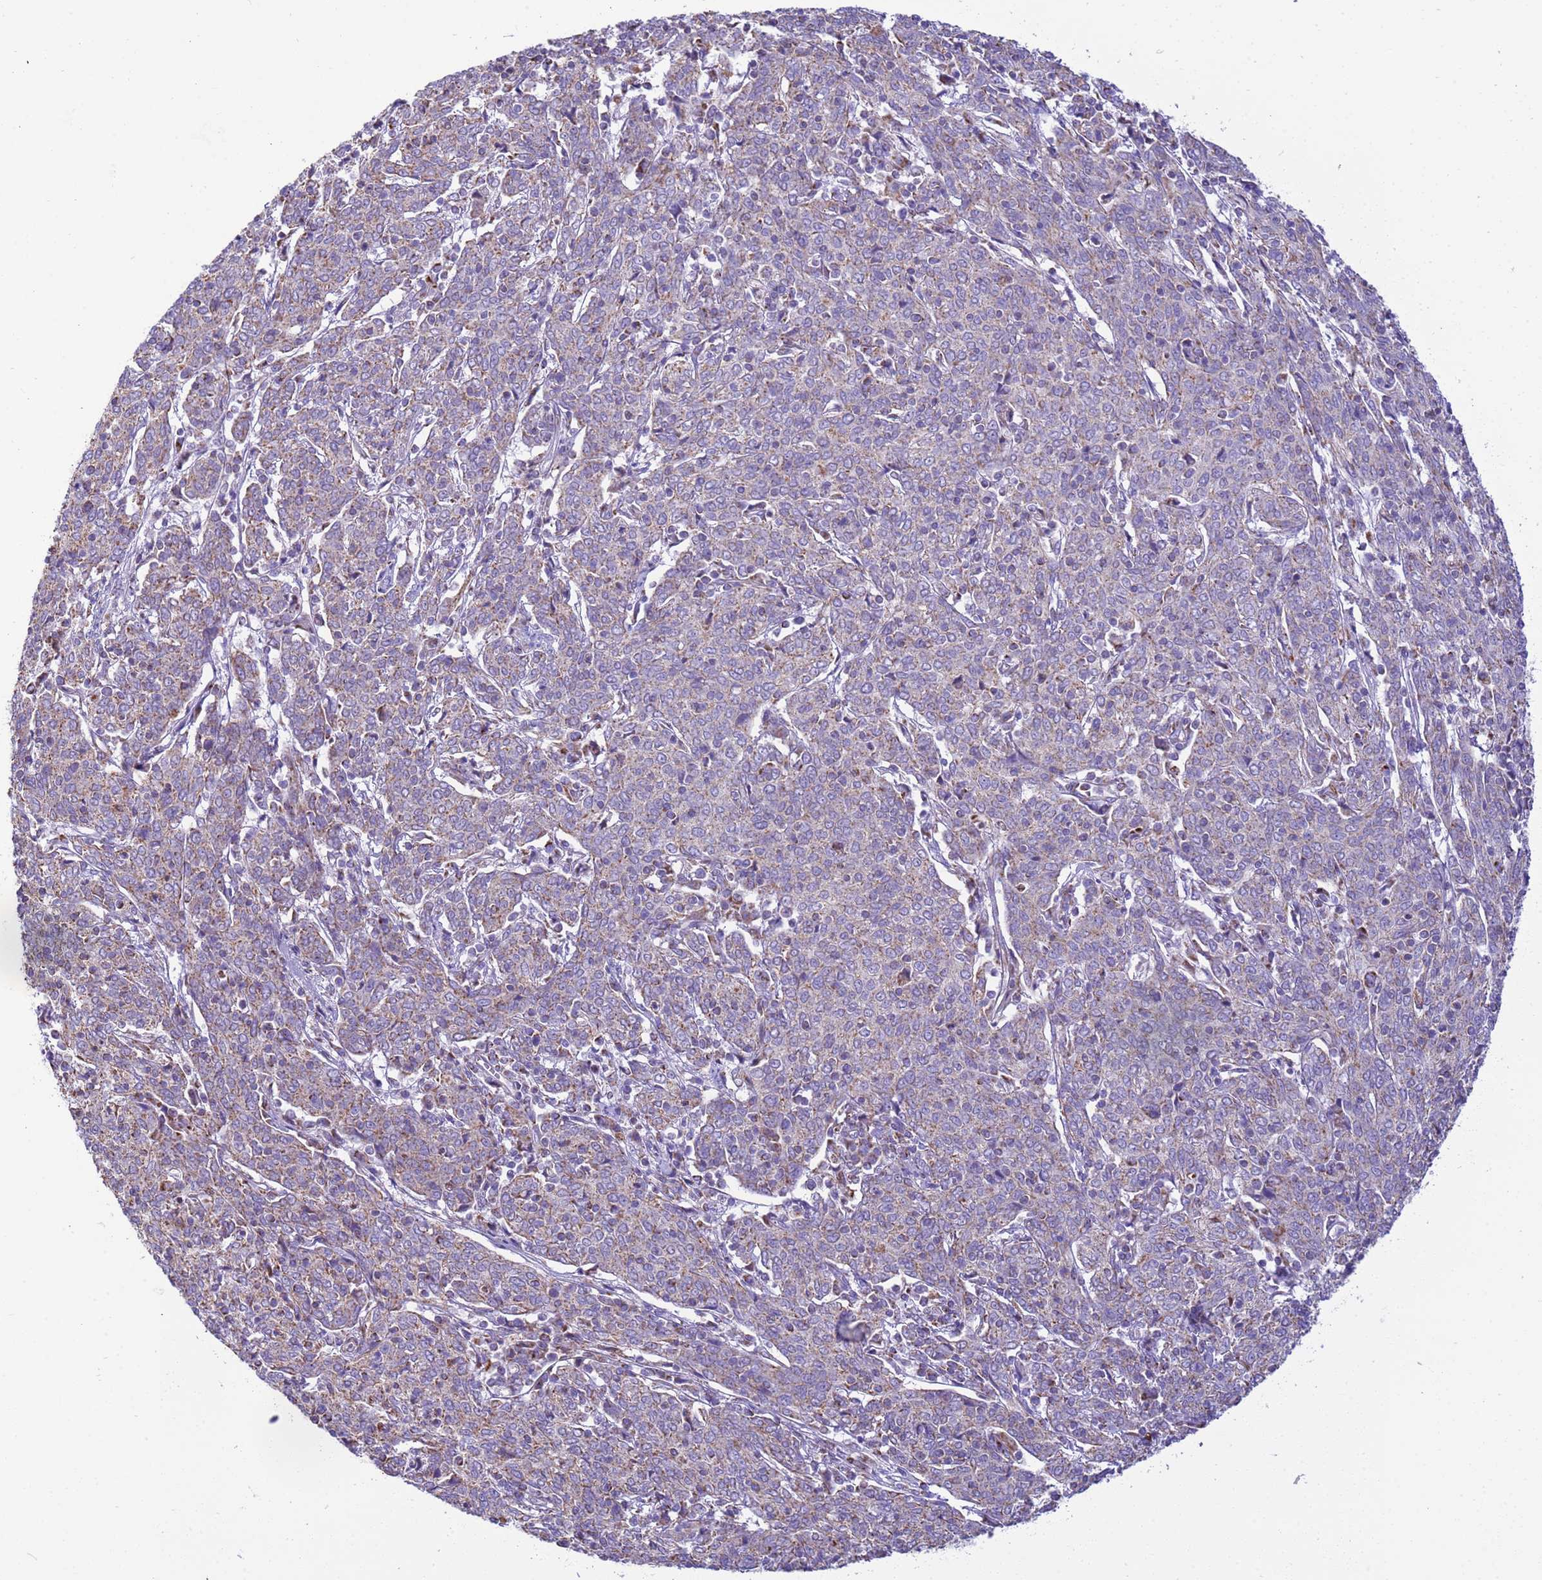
{"staining": {"intensity": "weak", "quantity": "25%-75%", "location": "cytoplasmic/membranous"}, "tissue": "cervical cancer", "cell_type": "Tumor cells", "image_type": "cancer", "snomed": [{"axis": "morphology", "description": "Squamous cell carcinoma, NOS"}, {"axis": "topography", "description": "Cervix"}], "caption": "Protein expression analysis of human cervical squamous cell carcinoma reveals weak cytoplasmic/membranous positivity in approximately 25%-75% of tumor cells.", "gene": "RNF165", "patient": {"sex": "female", "age": 67}}